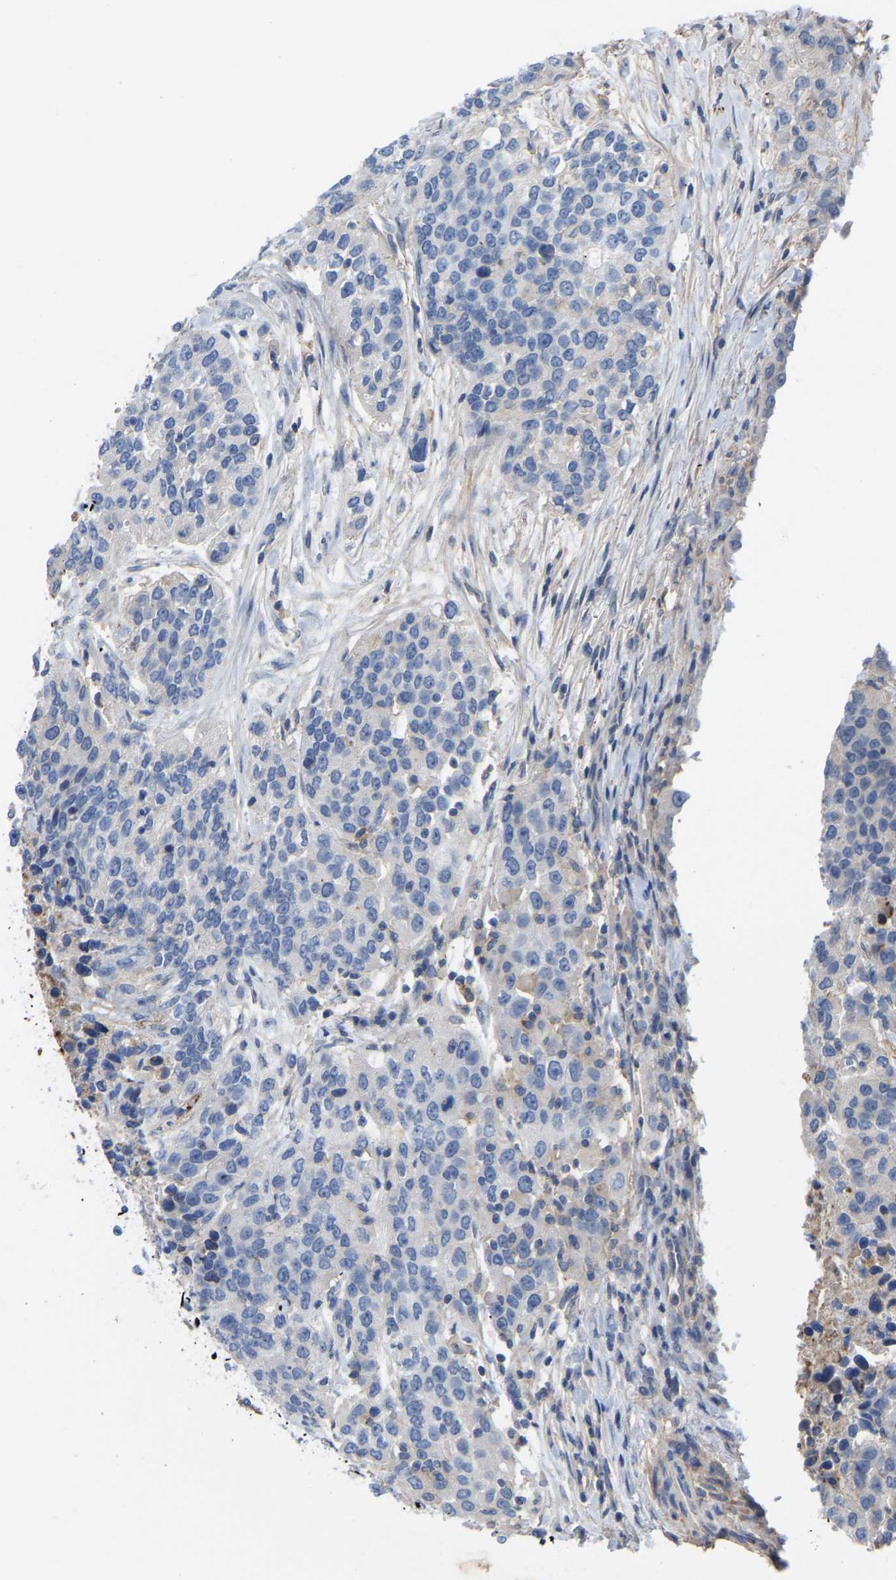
{"staining": {"intensity": "negative", "quantity": "none", "location": "none"}, "tissue": "urothelial cancer", "cell_type": "Tumor cells", "image_type": "cancer", "snomed": [{"axis": "morphology", "description": "Urothelial carcinoma, High grade"}, {"axis": "topography", "description": "Urinary bladder"}], "caption": "DAB (3,3'-diaminobenzidine) immunohistochemical staining of human urothelial carcinoma (high-grade) exhibits no significant positivity in tumor cells.", "gene": "ZNF449", "patient": {"sex": "female", "age": 80}}